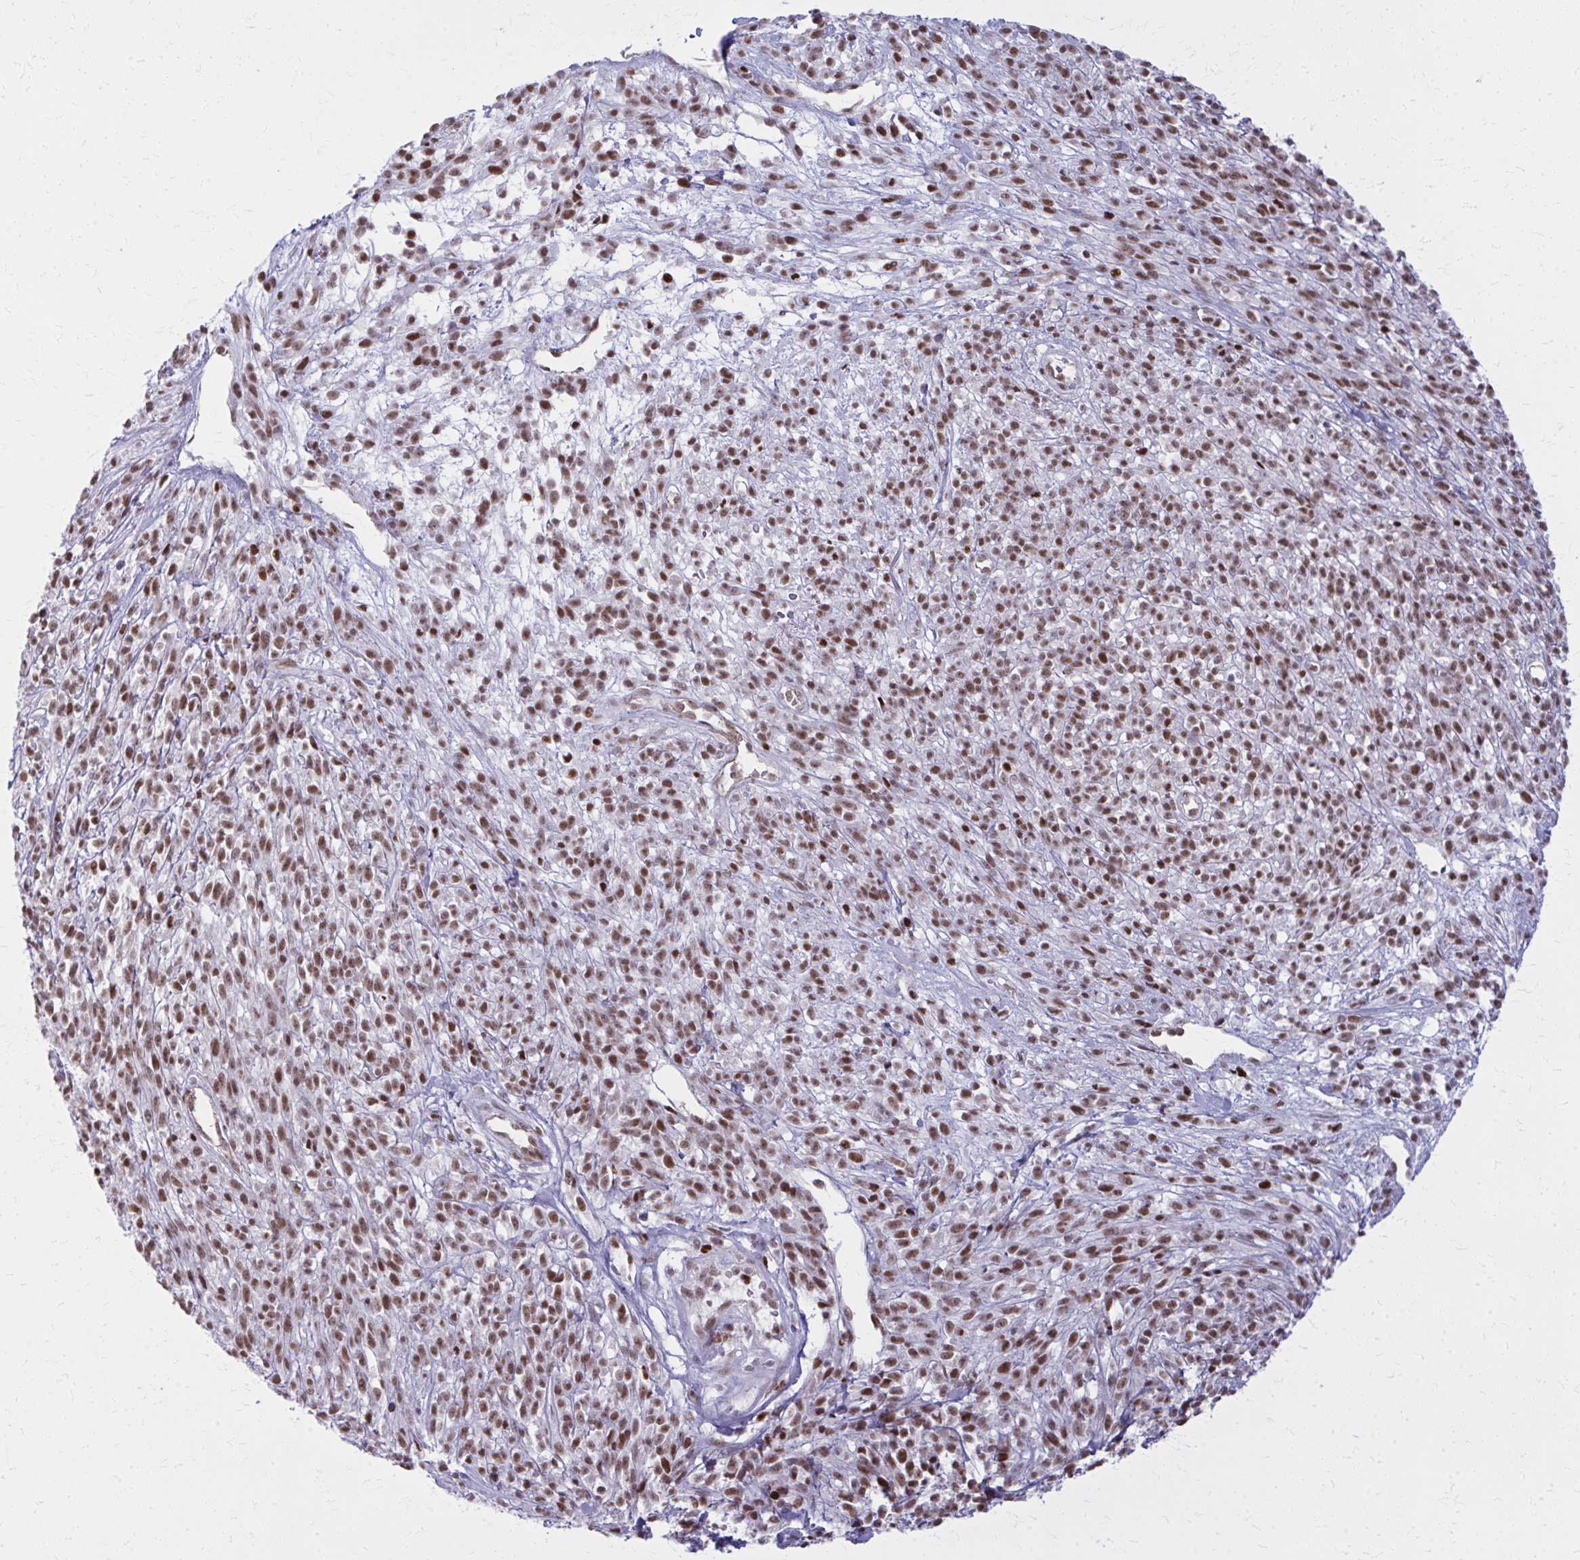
{"staining": {"intensity": "moderate", "quantity": ">75%", "location": "nuclear"}, "tissue": "melanoma", "cell_type": "Tumor cells", "image_type": "cancer", "snomed": [{"axis": "morphology", "description": "Malignant melanoma, NOS"}, {"axis": "topography", "description": "Skin"}, {"axis": "topography", "description": "Skin of trunk"}], "caption": "Immunohistochemical staining of human malignant melanoma displays moderate nuclear protein expression in approximately >75% of tumor cells.", "gene": "ZNF559", "patient": {"sex": "male", "age": 74}}